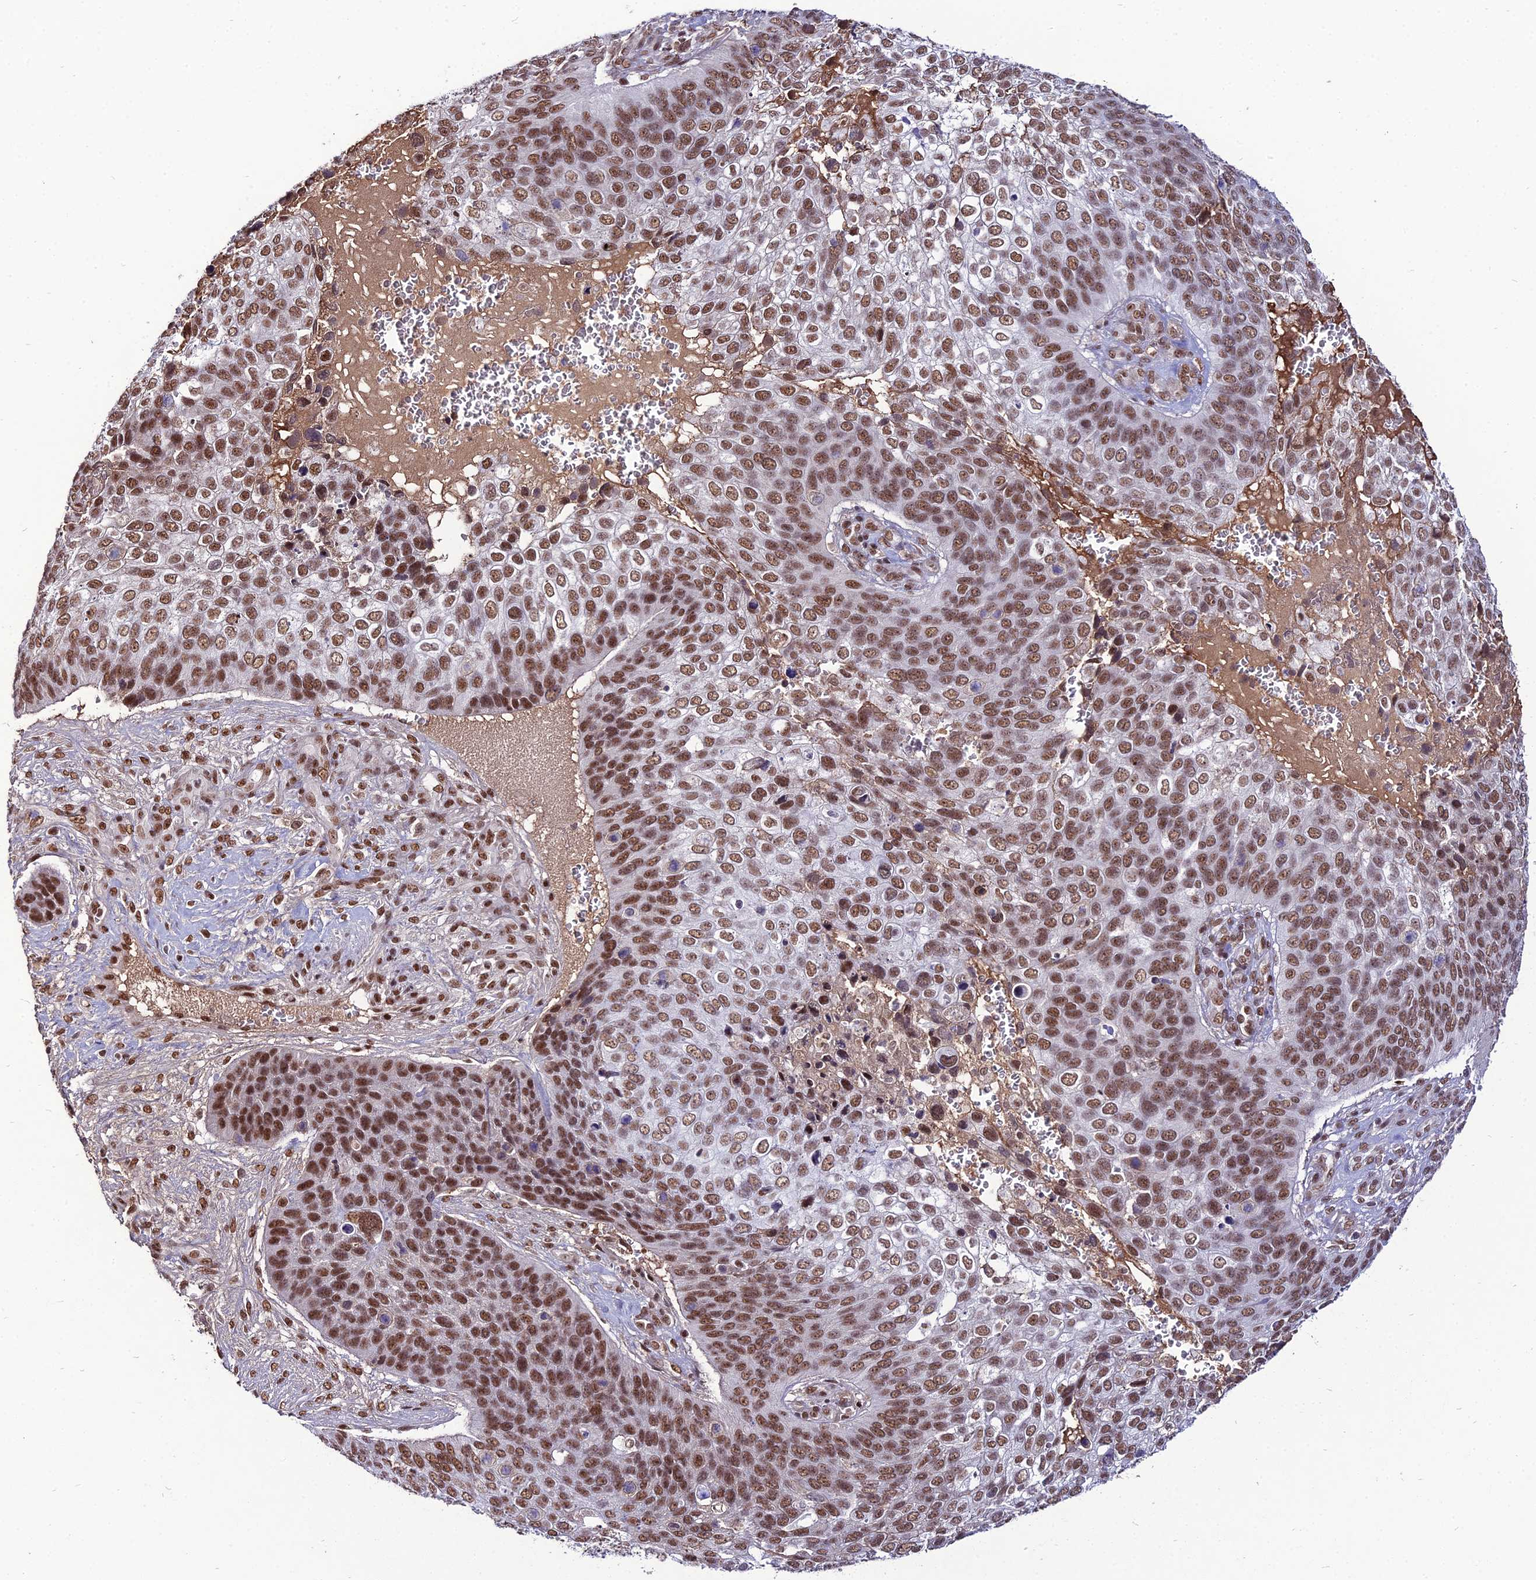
{"staining": {"intensity": "moderate", "quantity": ">75%", "location": "nuclear"}, "tissue": "skin cancer", "cell_type": "Tumor cells", "image_type": "cancer", "snomed": [{"axis": "morphology", "description": "Basal cell carcinoma"}, {"axis": "topography", "description": "Skin"}], "caption": "Immunohistochemistry of skin basal cell carcinoma reveals medium levels of moderate nuclear expression in about >75% of tumor cells. Using DAB (brown) and hematoxylin (blue) stains, captured at high magnification using brightfield microscopy.", "gene": "RBM12", "patient": {"sex": "female", "age": 74}}